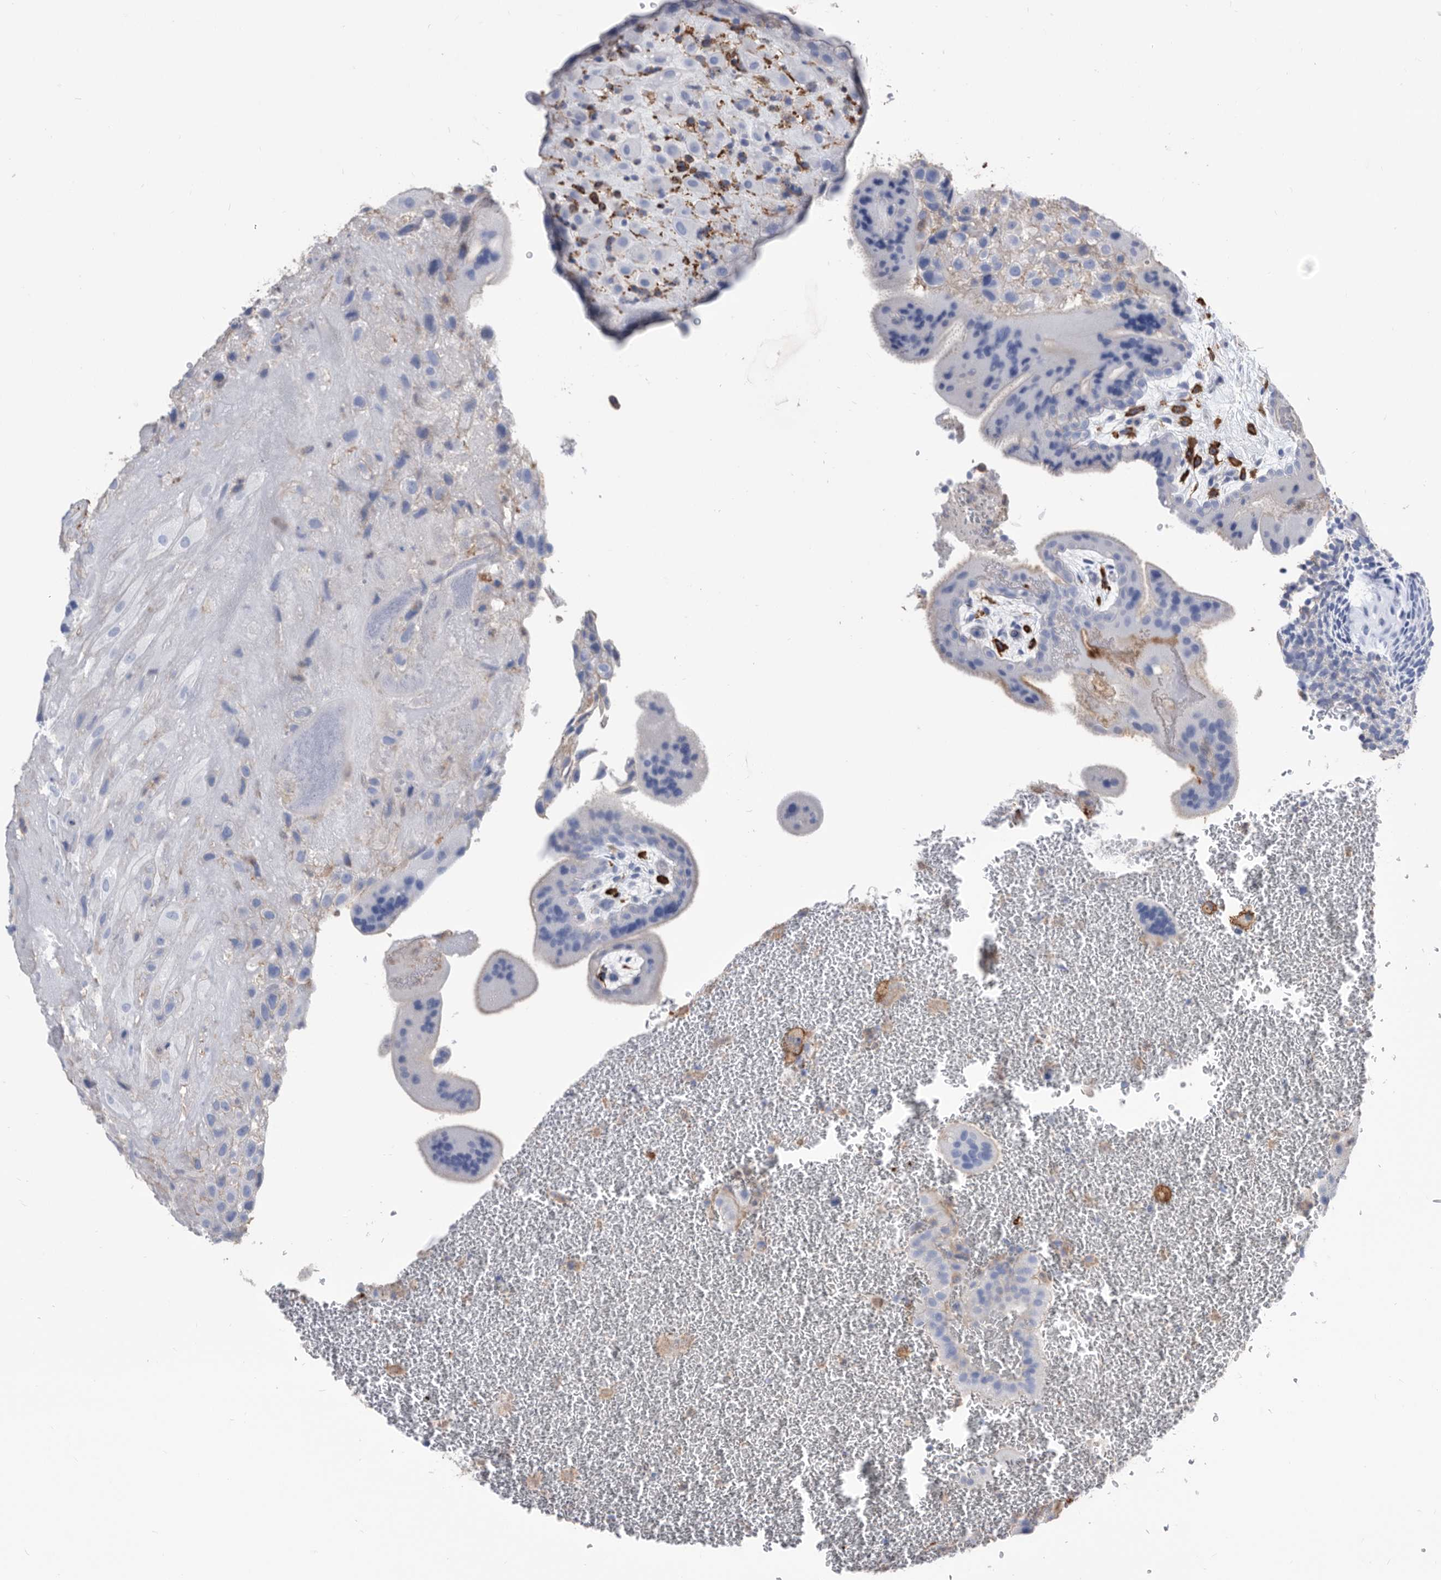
{"staining": {"intensity": "negative", "quantity": "none", "location": "none"}, "tissue": "placenta", "cell_type": "Decidual cells", "image_type": "normal", "snomed": [{"axis": "morphology", "description": "Normal tissue, NOS"}, {"axis": "topography", "description": "Placenta"}], "caption": "Immunohistochemistry (IHC) photomicrograph of normal placenta stained for a protein (brown), which demonstrates no expression in decidual cells. Nuclei are stained in blue.", "gene": "MS4A4A", "patient": {"sex": "female", "age": 35}}